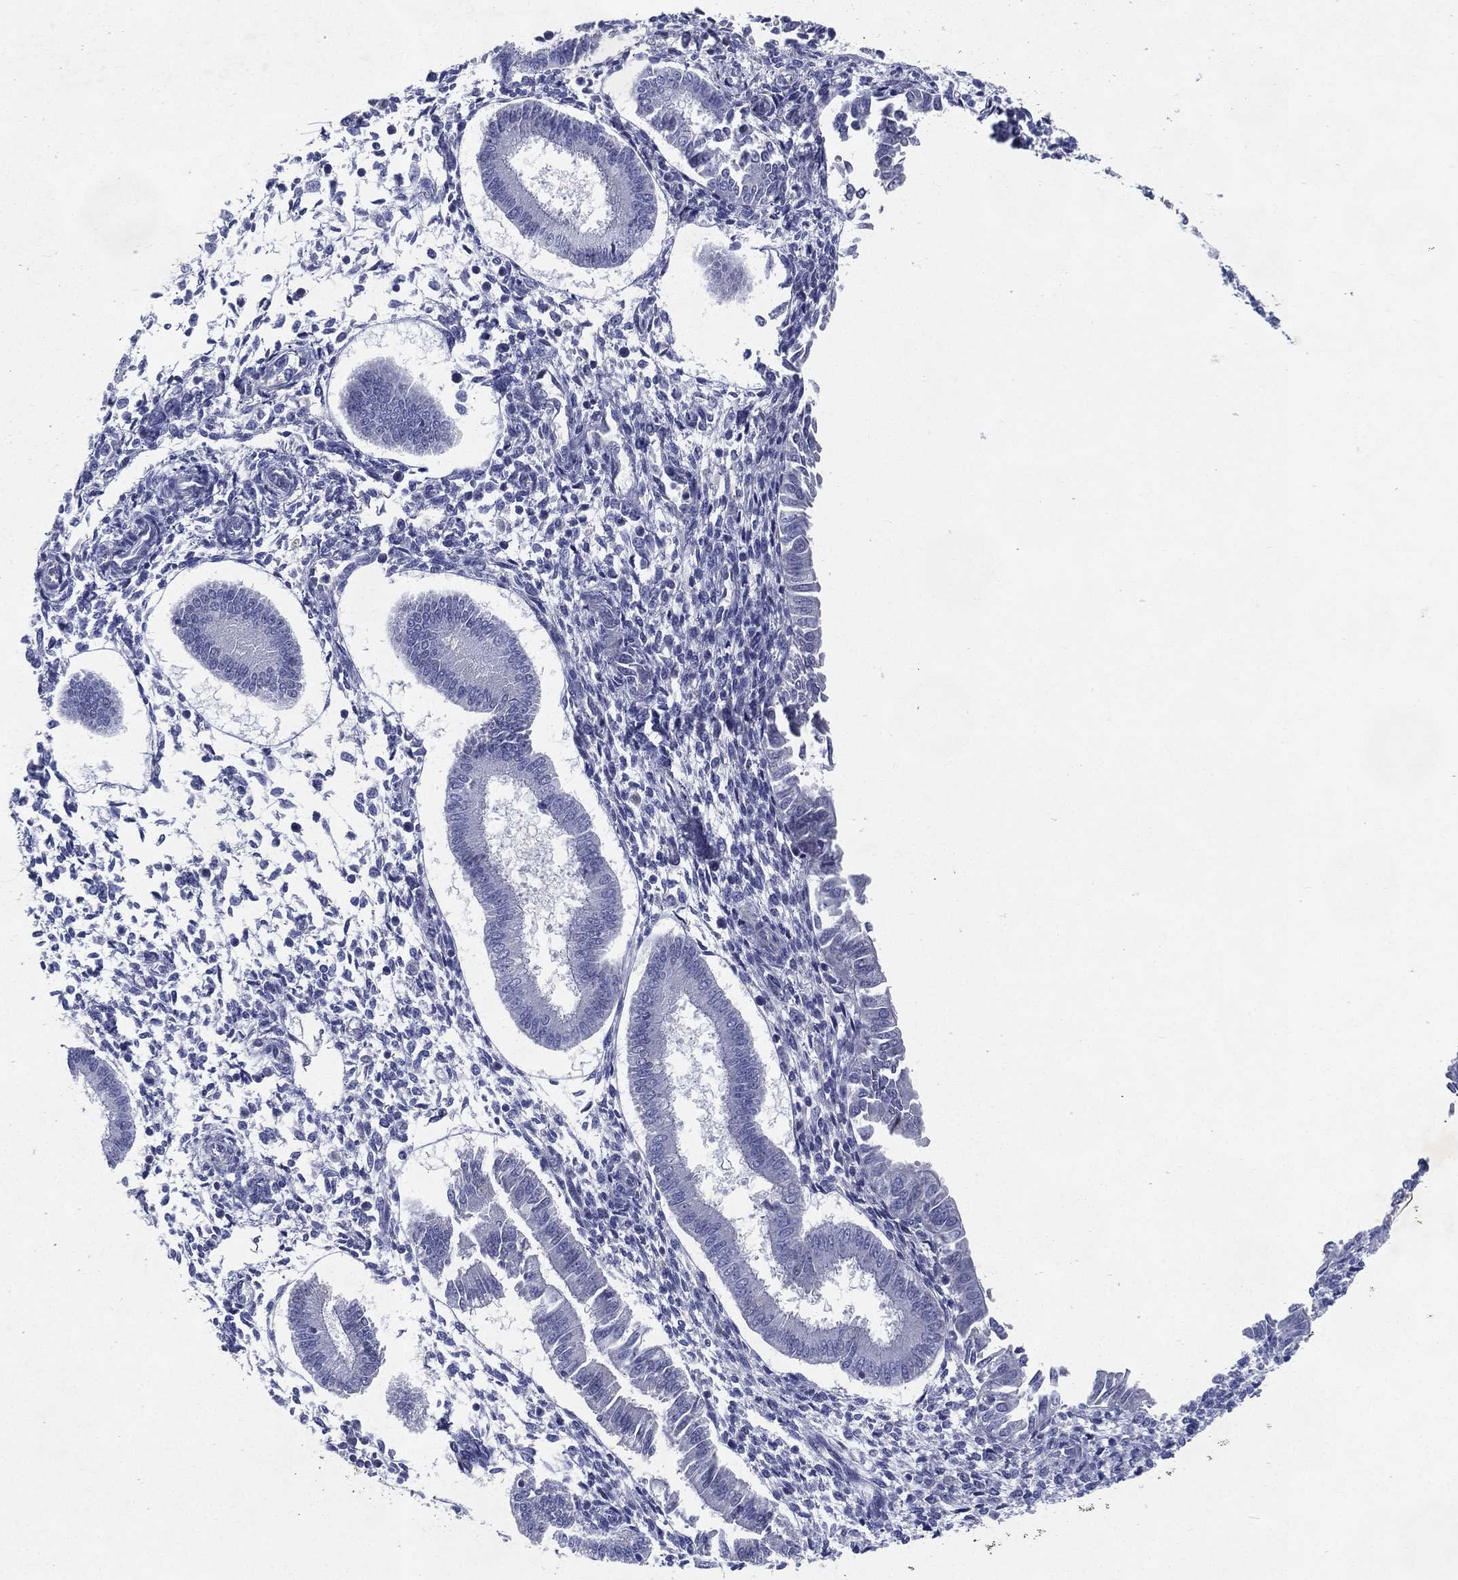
{"staining": {"intensity": "negative", "quantity": "none", "location": "none"}, "tissue": "endometrium", "cell_type": "Cells in endometrial stroma", "image_type": "normal", "snomed": [{"axis": "morphology", "description": "Normal tissue, NOS"}, {"axis": "topography", "description": "Endometrium"}], "caption": "Immunohistochemistry photomicrograph of benign endometrium stained for a protein (brown), which exhibits no staining in cells in endometrial stroma.", "gene": "RGS13", "patient": {"sex": "female", "age": 43}}